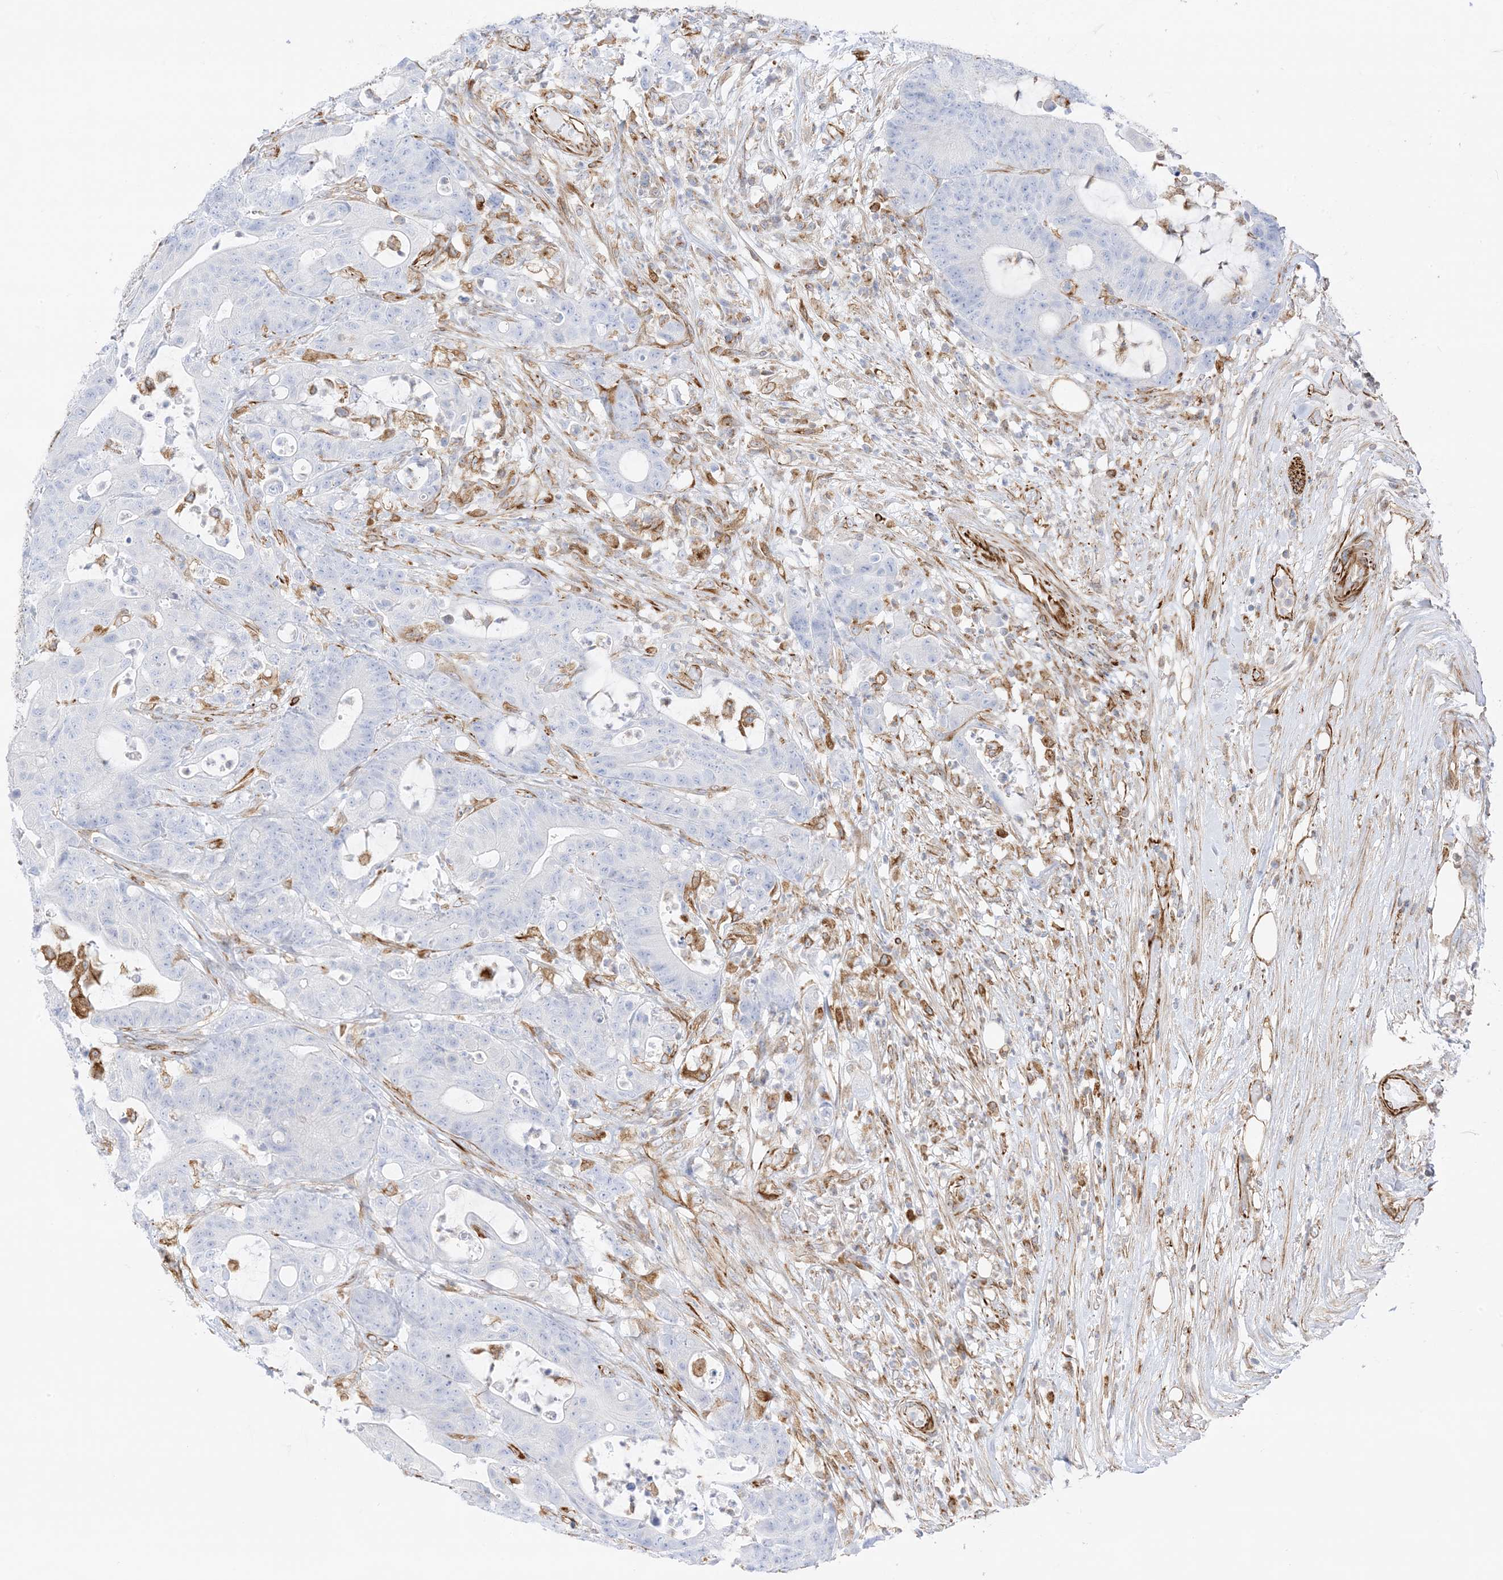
{"staining": {"intensity": "negative", "quantity": "none", "location": "none"}, "tissue": "colorectal cancer", "cell_type": "Tumor cells", "image_type": "cancer", "snomed": [{"axis": "morphology", "description": "Adenocarcinoma, NOS"}, {"axis": "topography", "description": "Colon"}], "caption": "Immunohistochemical staining of colorectal cancer displays no significant positivity in tumor cells.", "gene": "PID1", "patient": {"sex": "female", "age": 84}}